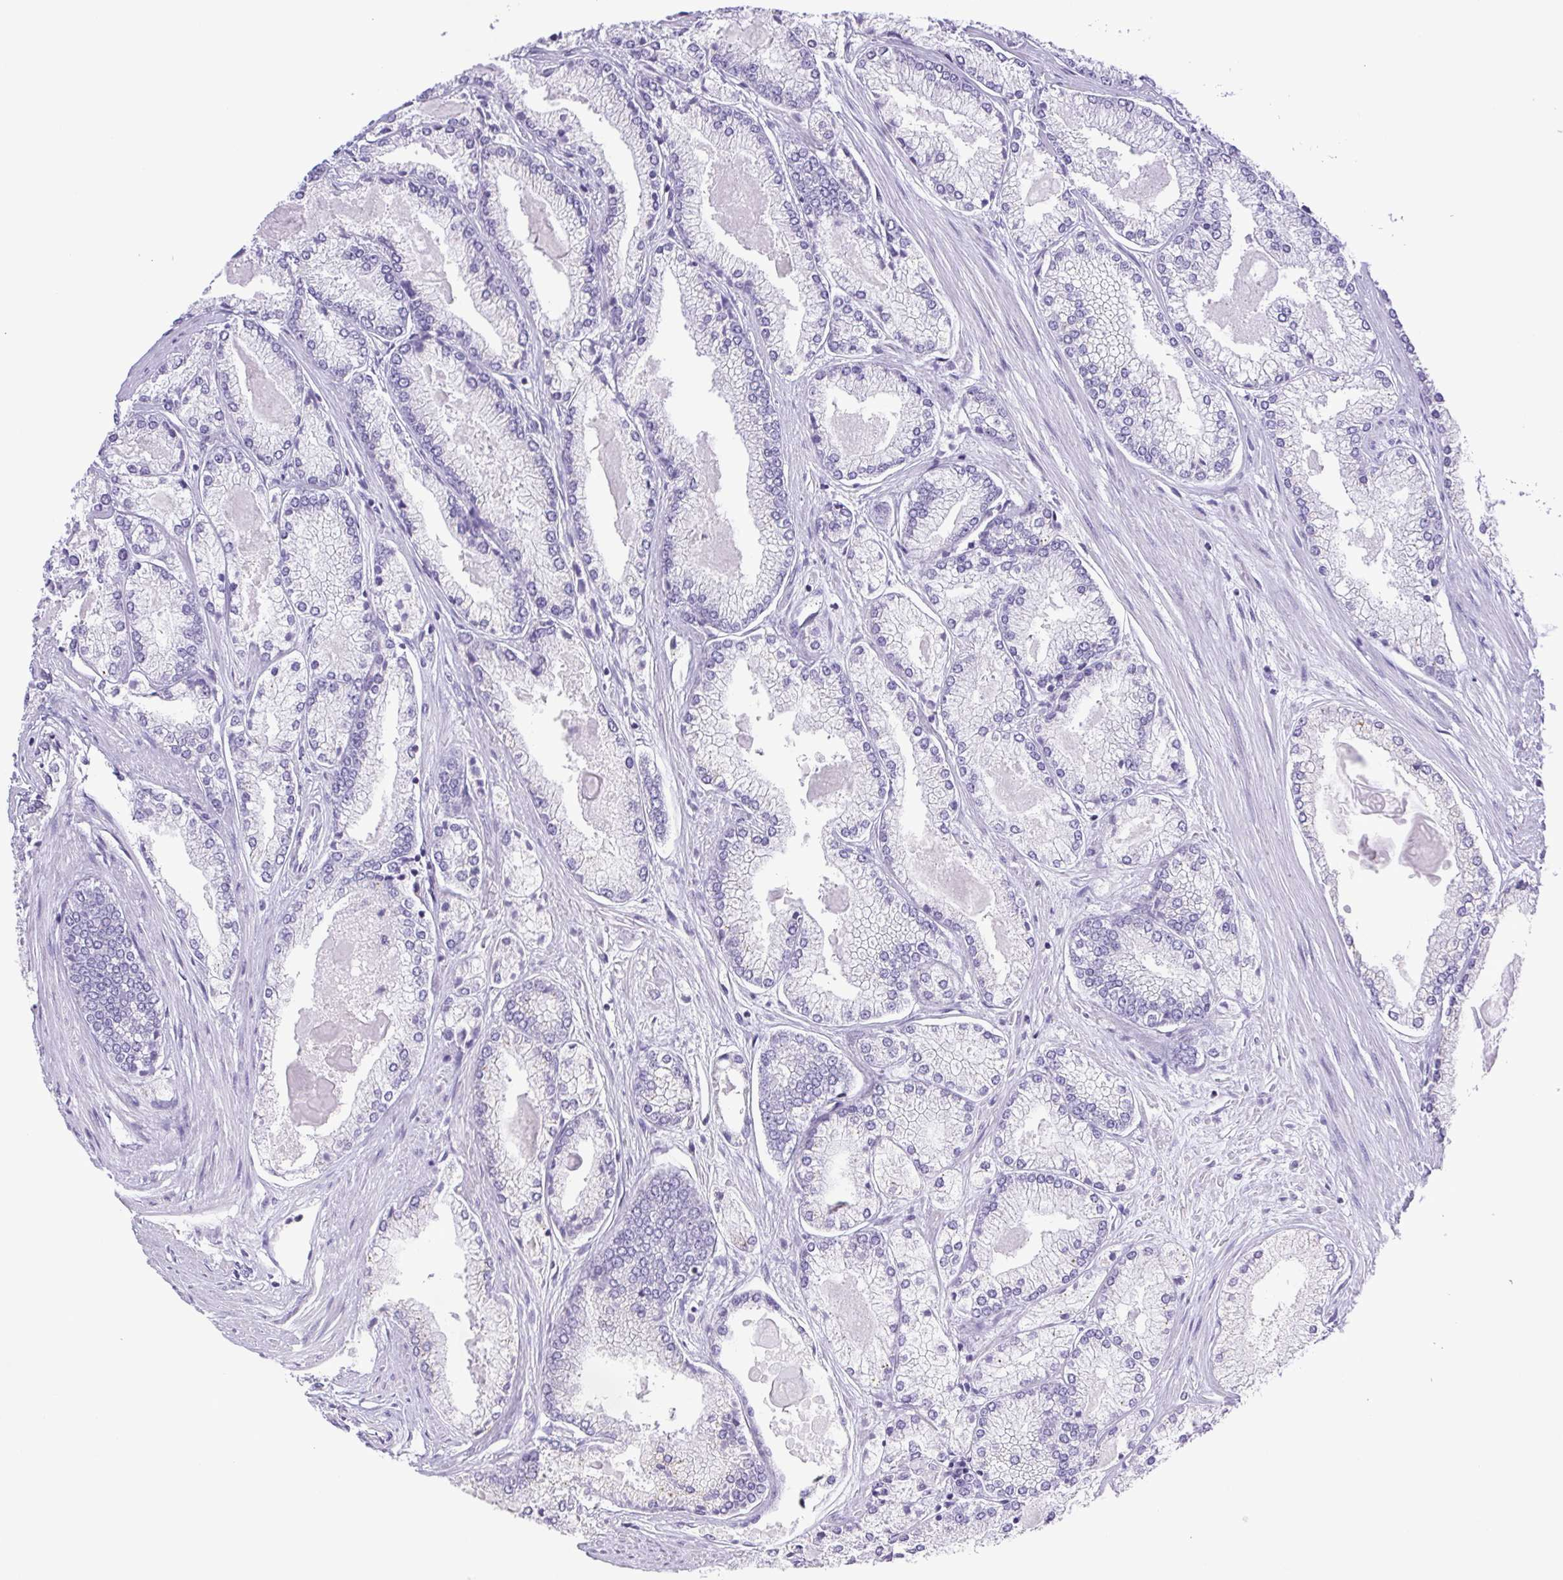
{"staining": {"intensity": "negative", "quantity": "none", "location": "none"}, "tissue": "prostate cancer", "cell_type": "Tumor cells", "image_type": "cancer", "snomed": [{"axis": "morphology", "description": "Adenocarcinoma, High grade"}, {"axis": "topography", "description": "Prostate"}], "caption": "This is a histopathology image of immunohistochemistry staining of prostate cancer (high-grade adenocarcinoma), which shows no expression in tumor cells. (Brightfield microscopy of DAB (3,3'-diaminobenzidine) IHC at high magnification).", "gene": "SYNPR", "patient": {"sex": "male", "age": 68}}